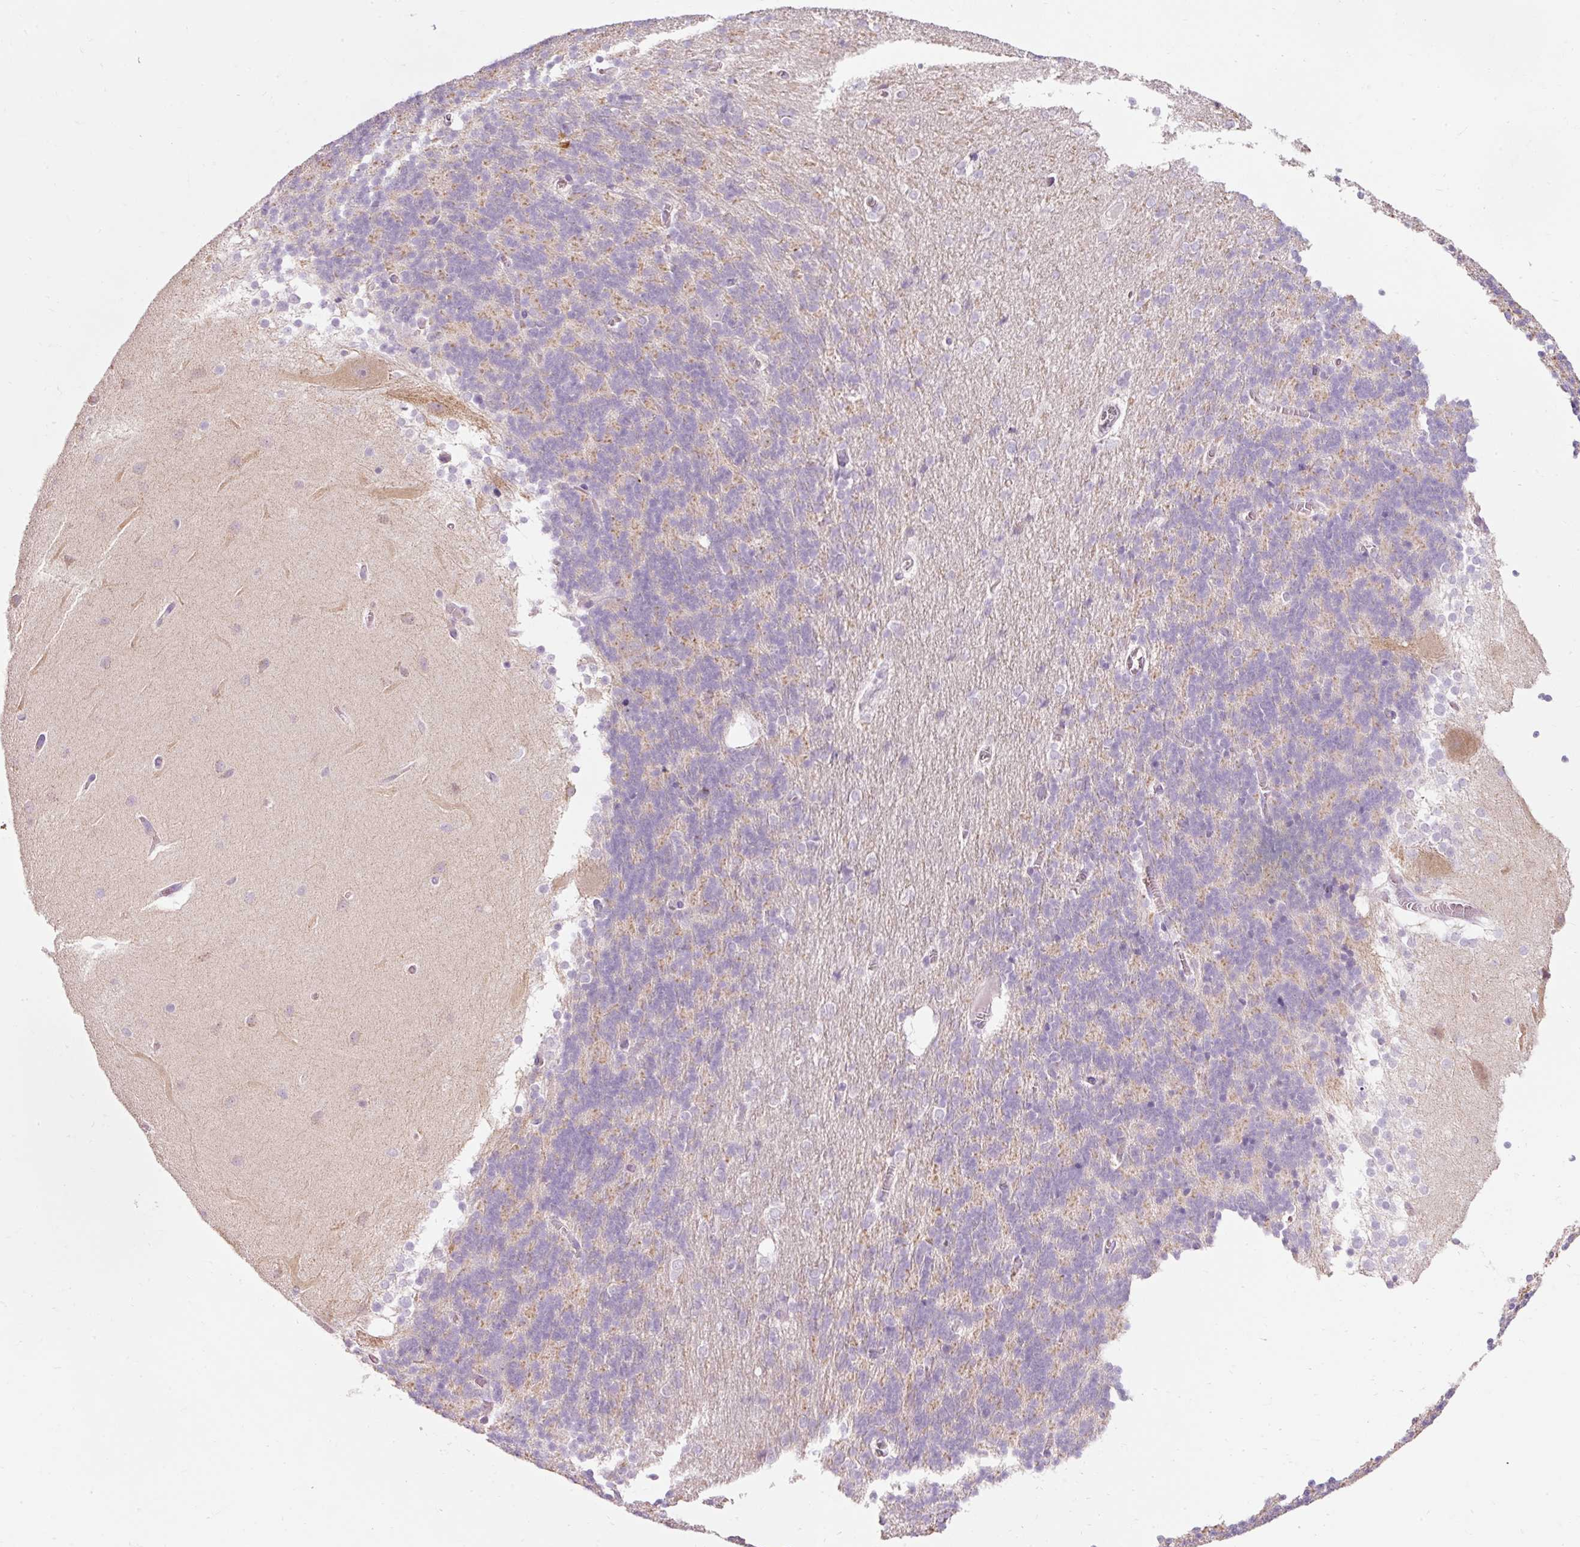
{"staining": {"intensity": "weak", "quantity": "<25%", "location": "cytoplasmic/membranous"}, "tissue": "cerebellum", "cell_type": "Cells in granular layer", "image_type": "normal", "snomed": [{"axis": "morphology", "description": "Normal tissue, NOS"}, {"axis": "topography", "description": "Cerebellum"}], "caption": "Cerebellum stained for a protein using immunohistochemistry reveals no staining cells in granular layer.", "gene": "DHRS11", "patient": {"sex": "female", "age": 54}}